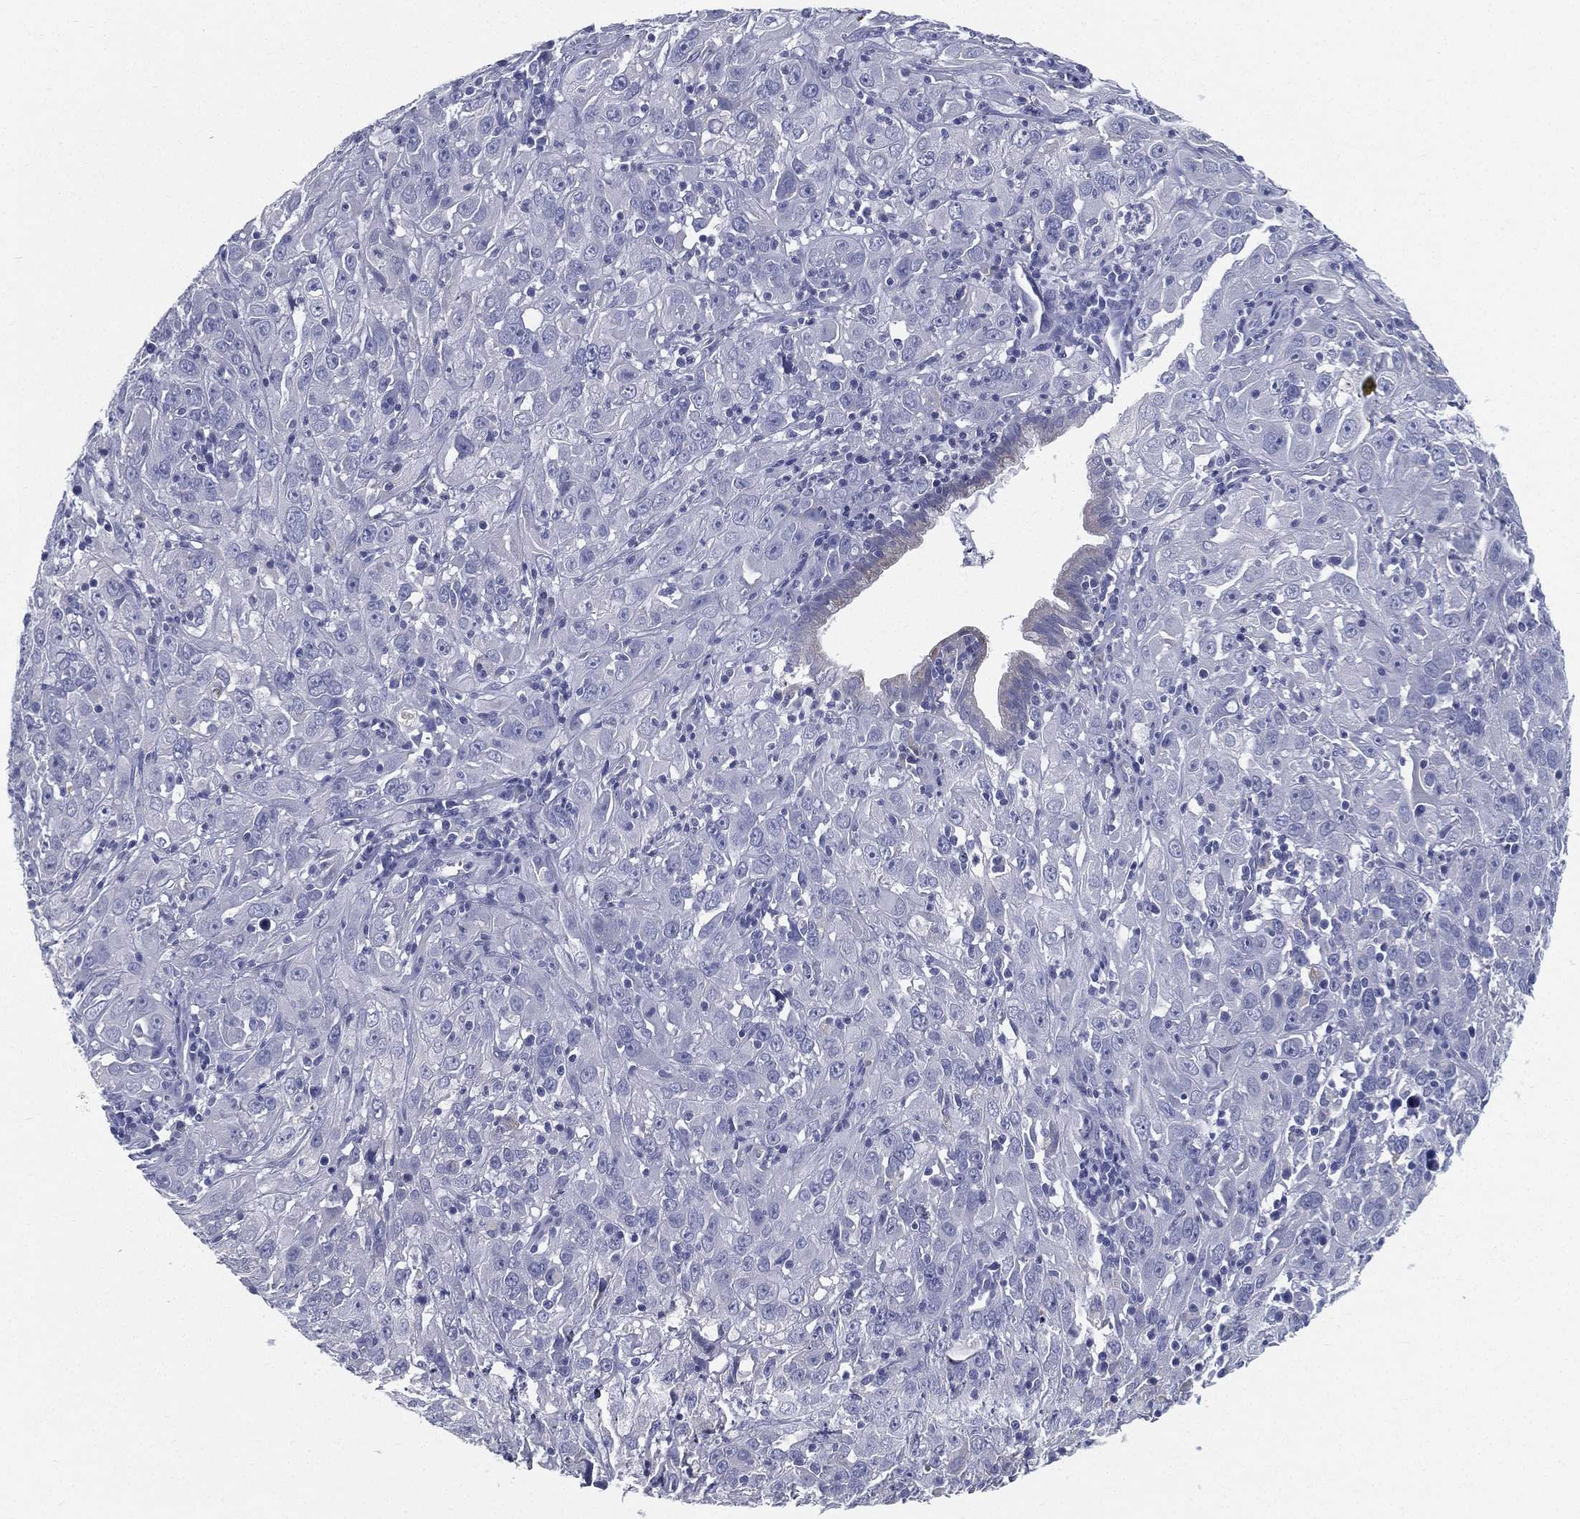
{"staining": {"intensity": "negative", "quantity": "none", "location": "none"}, "tissue": "cervical cancer", "cell_type": "Tumor cells", "image_type": "cancer", "snomed": [{"axis": "morphology", "description": "Squamous cell carcinoma, NOS"}, {"axis": "topography", "description": "Cervix"}], "caption": "Photomicrograph shows no significant protein staining in tumor cells of cervical squamous cell carcinoma. (DAB (3,3'-diaminobenzidine) IHC with hematoxylin counter stain).", "gene": "STS", "patient": {"sex": "female", "age": 32}}